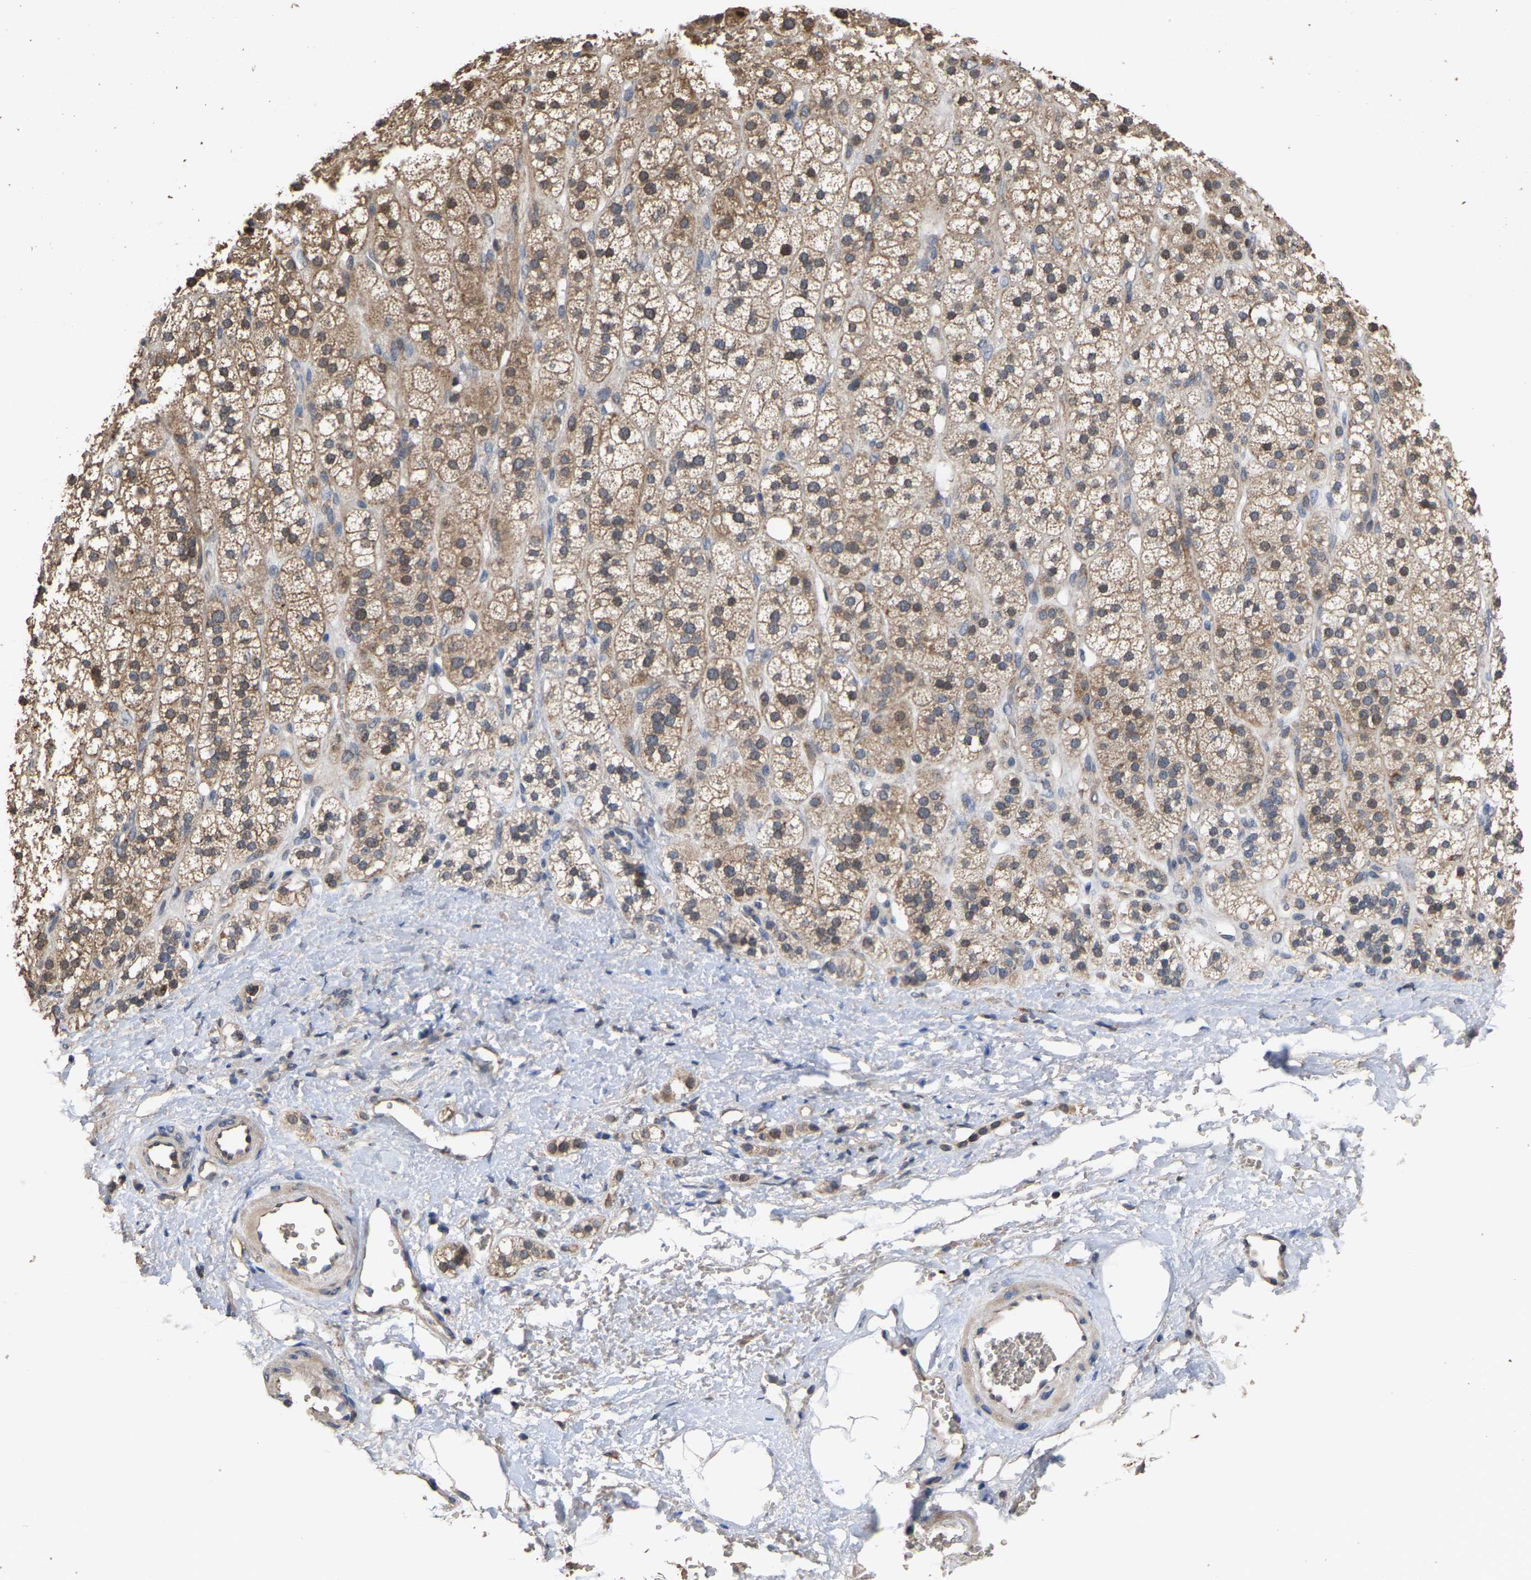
{"staining": {"intensity": "moderate", "quantity": ">75%", "location": "cytoplasmic/membranous"}, "tissue": "adrenal gland", "cell_type": "Glandular cells", "image_type": "normal", "snomed": [{"axis": "morphology", "description": "Normal tissue, NOS"}, {"axis": "topography", "description": "Adrenal gland"}], "caption": "IHC micrograph of unremarkable human adrenal gland stained for a protein (brown), which exhibits medium levels of moderate cytoplasmic/membranous staining in approximately >75% of glandular cells.", "gene": "TDRKH", "patient": {"sex": "male", "age": 56}}